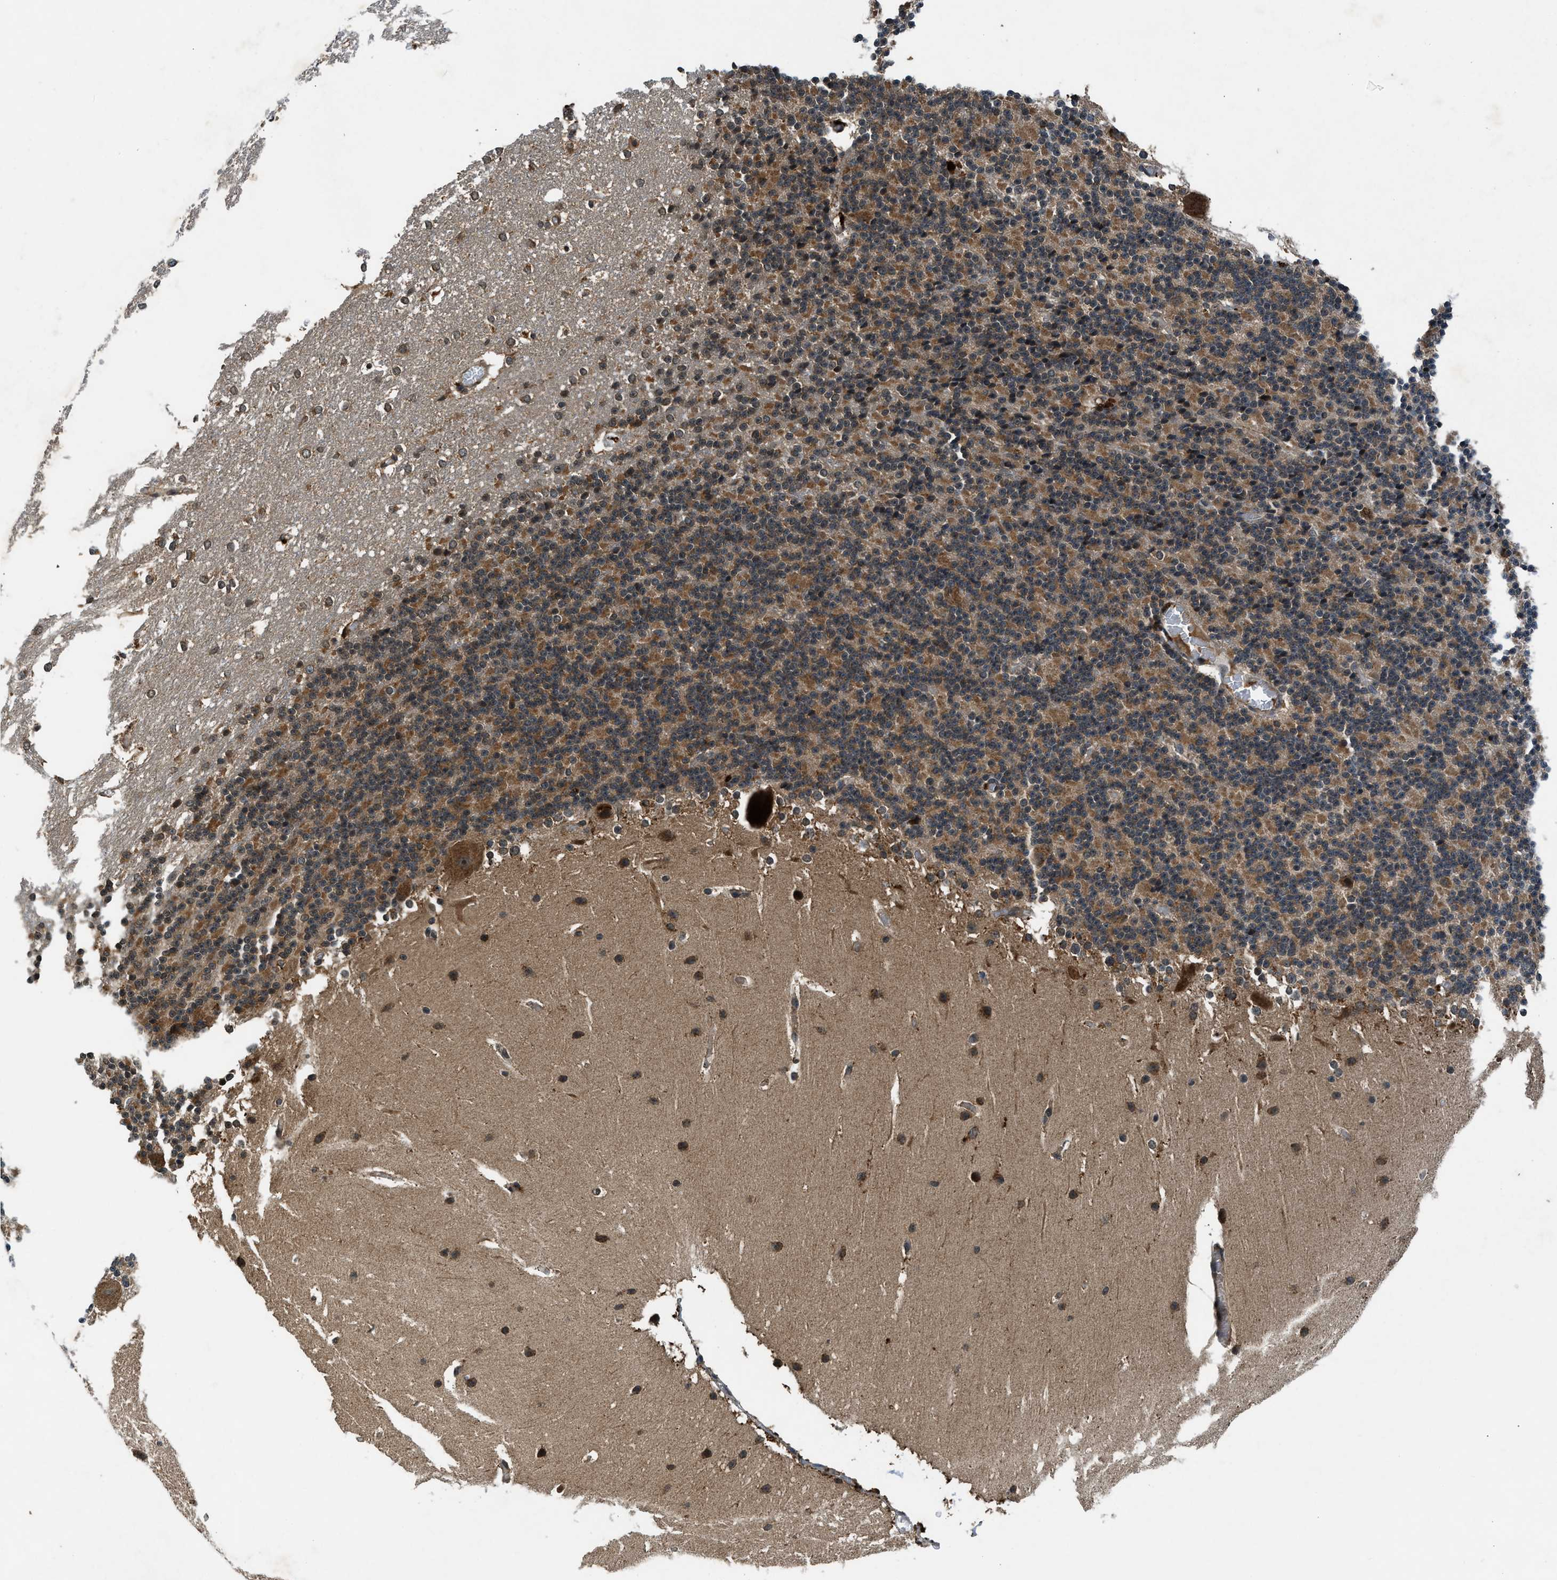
{"staining": {"intensity": "moderate", "quantity": ">75%", "location": "cytoplasmic/membranous"}, "tissue": "cerebellum", "cell_type": "Cells in granular layer", "image_type": "normal", "snomed": [{"axis": "morphology", "description": "Normal tissue, NOS"}, {"axis": "topography", "description": "Cerebellum"}], "caption": "Immunohistochemical staining of normal human cerebellum exhibits >75% levels of moderate cytoplasmic/membranous protein positivity in approximately >75% of cells in granular layer. (brown staining indicates protein expression, while blue staining denotes nuclei).", "gene": "RPS6KB1", "patient": {"sex": "female", "age": 19}}